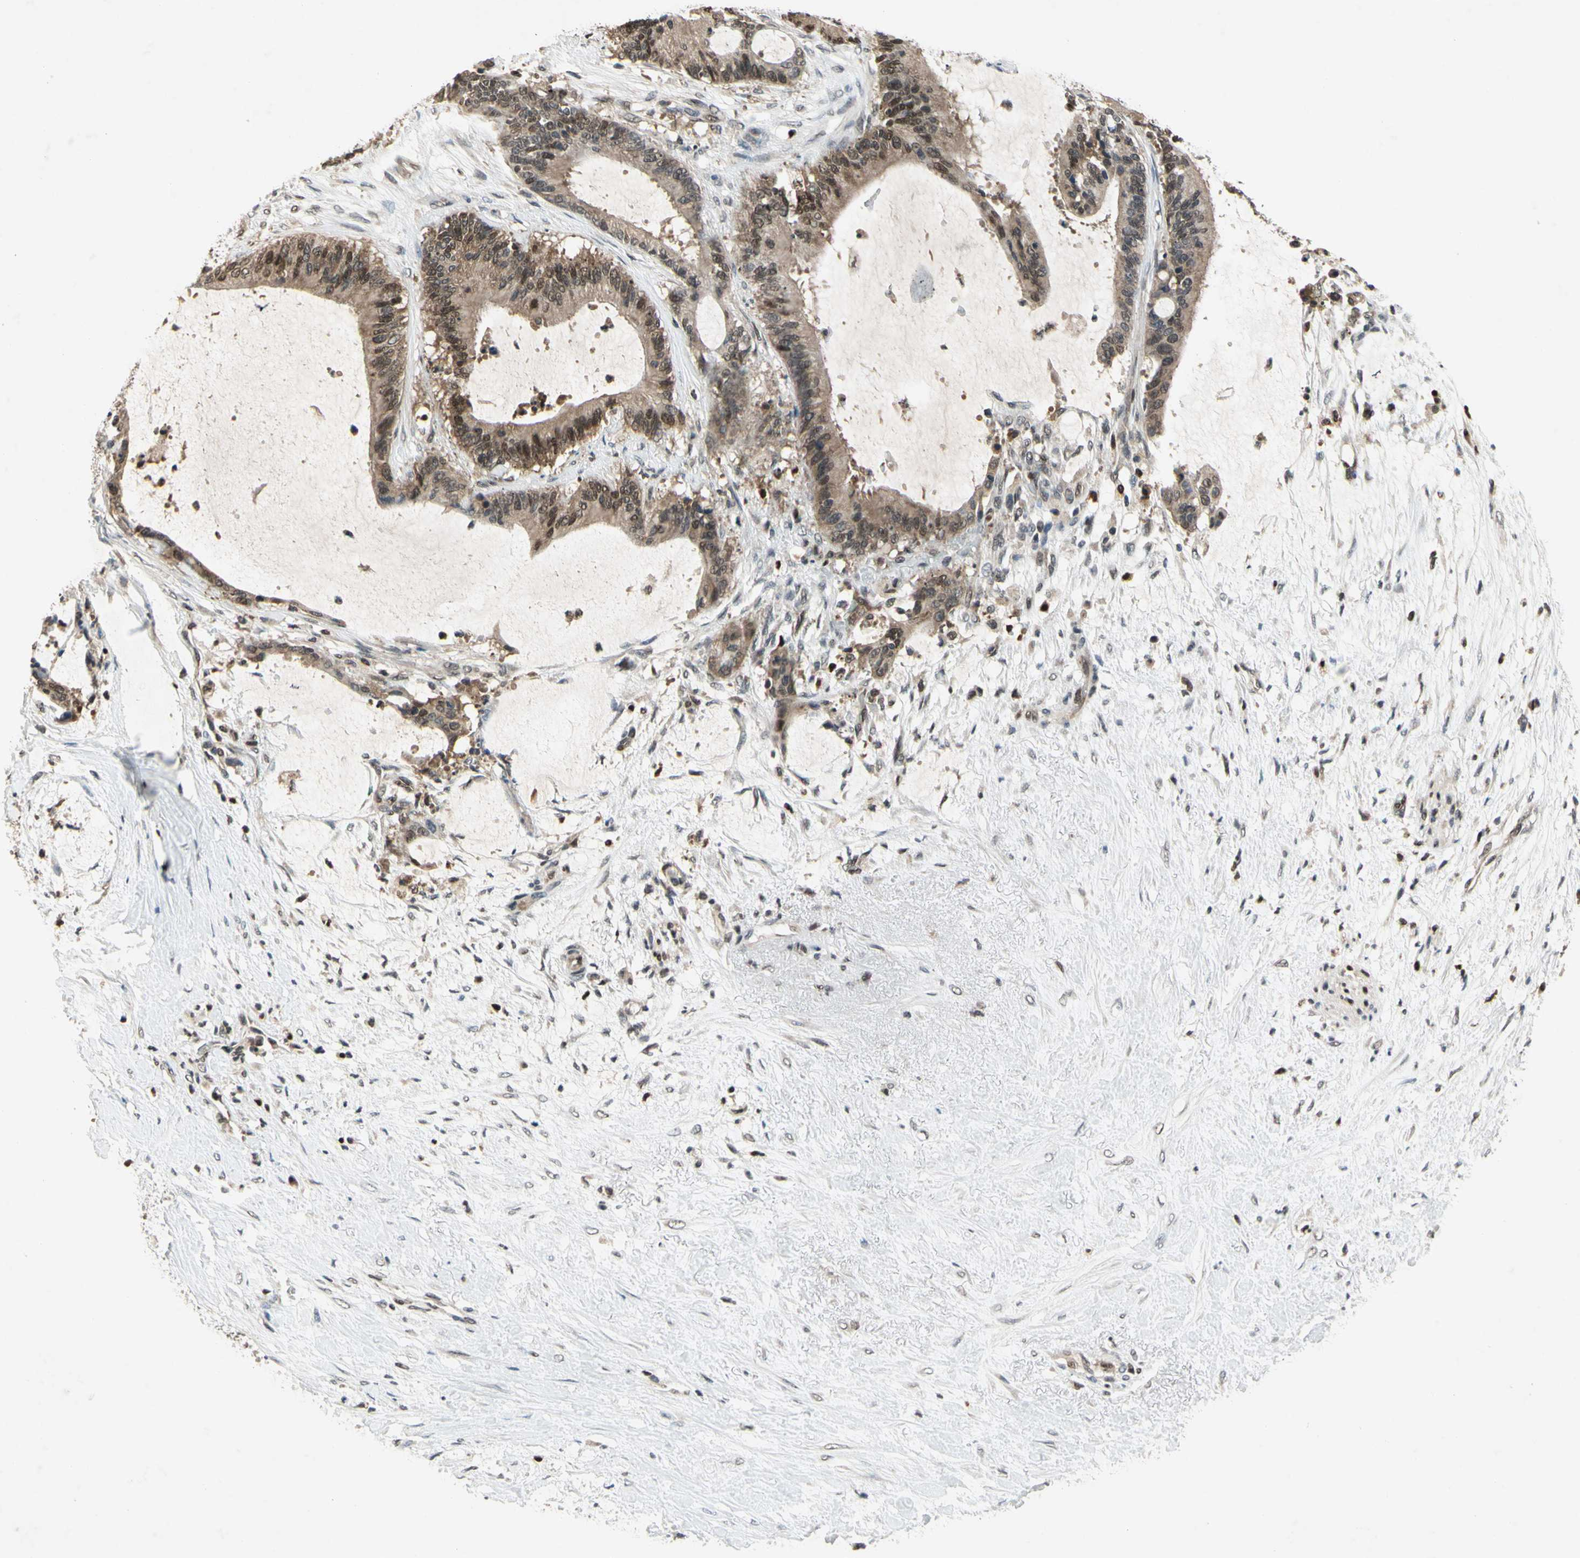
{"staining": {"intensity": "weak", "quantity": ">75%", "location": "cytoplasmic/membranous"}, "tissue": "liver cancer", "cell_type": "Tumor cells", "image_type": "cancer", "snomed": [{"axis": "morphology", "description": "Cholangiocarcinoma"}, {"axis": "topography", "description": "Liver"}], "caption": "Immunohistochemical staining of human liver cholangiocarcinoma demonstrates weak cytoplasmic/membranous protein expression in approximately >75% of tumor cells.", "gene": "GSR", "patient": {"sex": "female", "age": 73}}